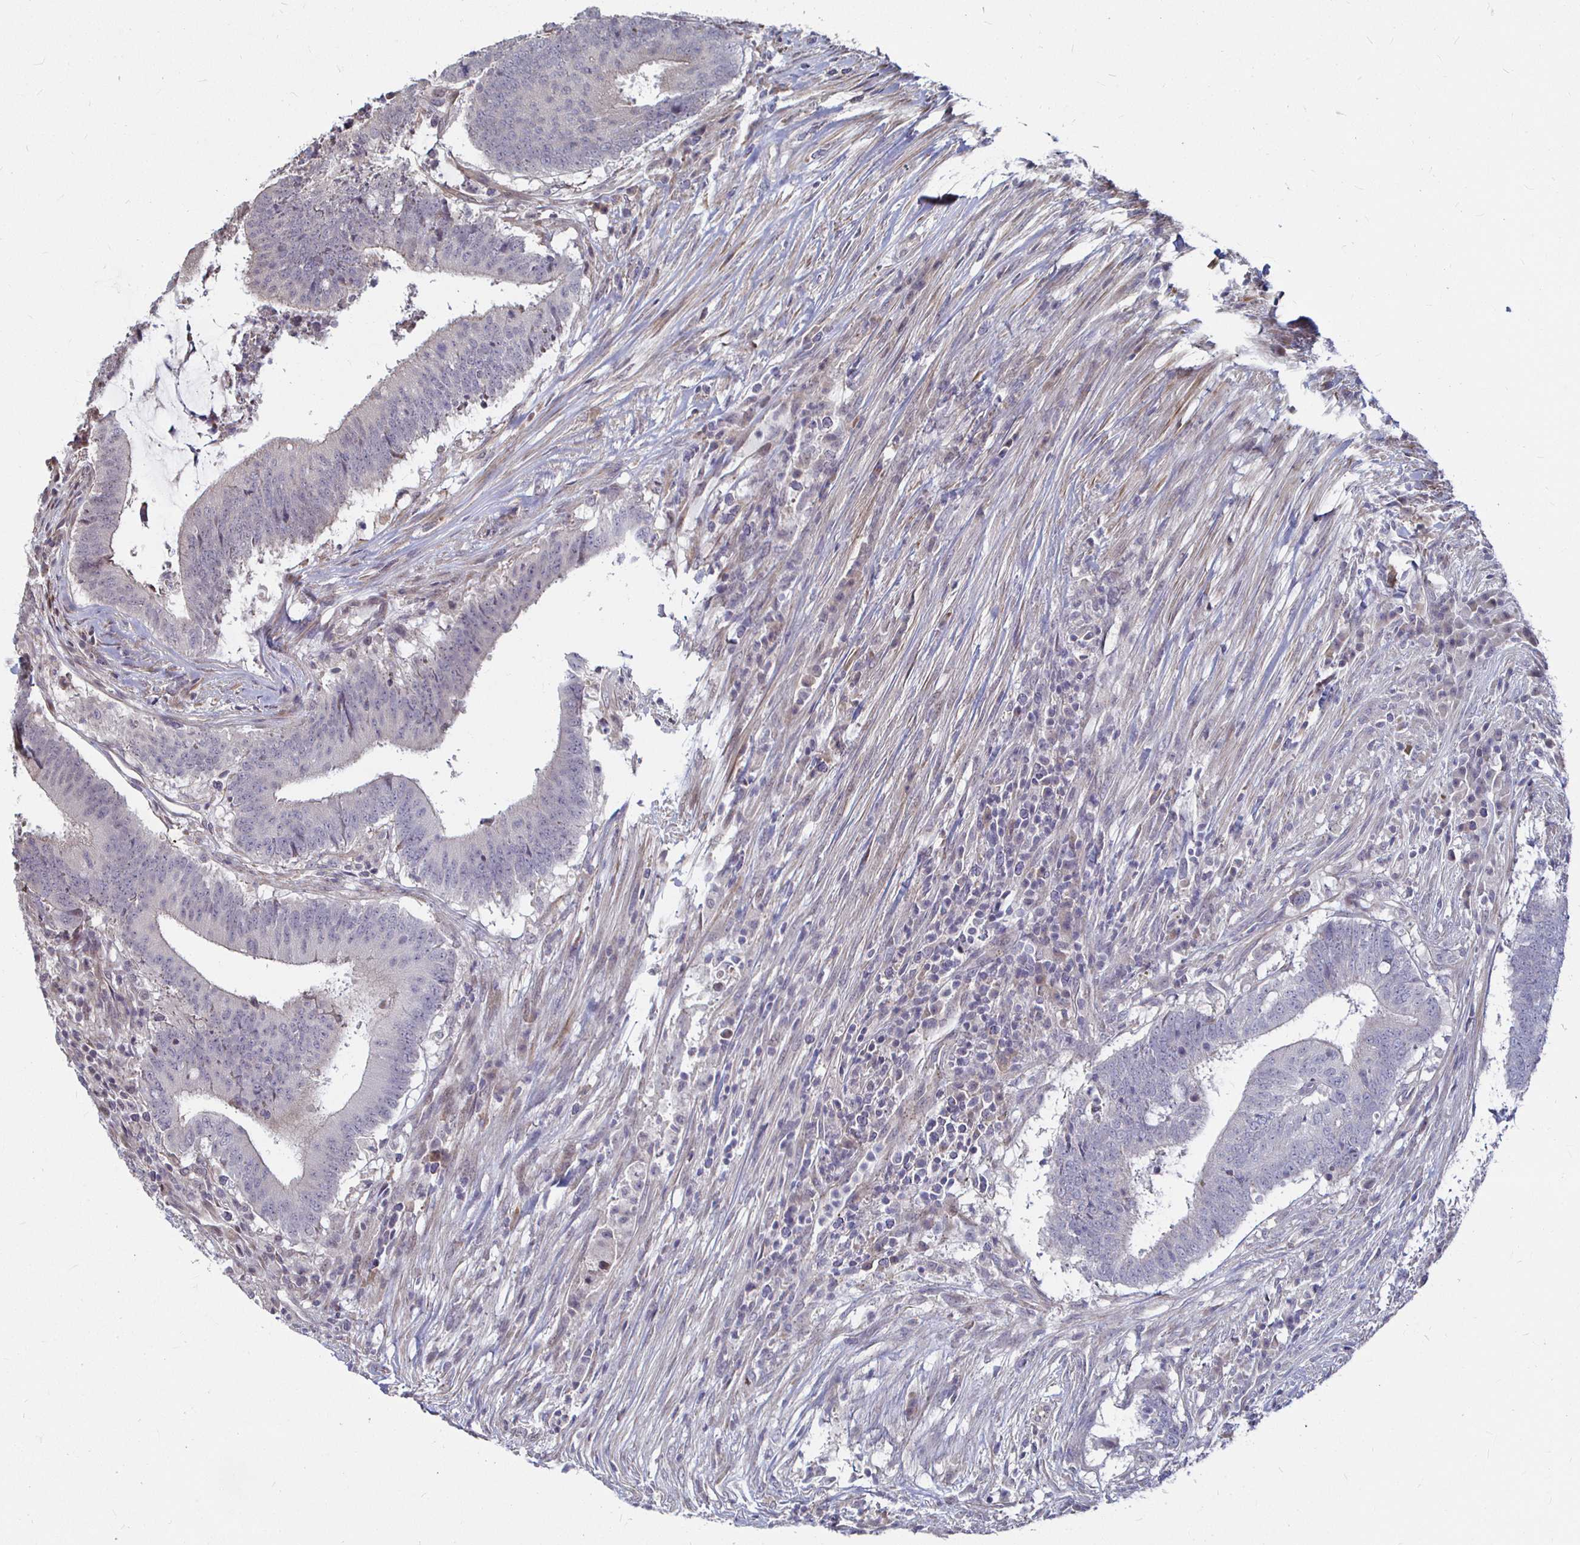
{"staining": {"intensity": "negative", "quantity": "none", "location": "none"}, "tissue": "colorectal cancer", "cell_type": "Tumor cells", "image_type": "cancer", "snomed": [{"axis": "morphology", "description": "Adenocarcinoma, NOS"}, {"axis": "topography", "description": "Colon"}], "caption": "A high-resolution micrograph shows immunohistochemistry staining of colorectal cancer, which reveals no significant staining in tumor cells.", "gene": "CAPN11", "patient": {"sex": "female", "age": 43}}